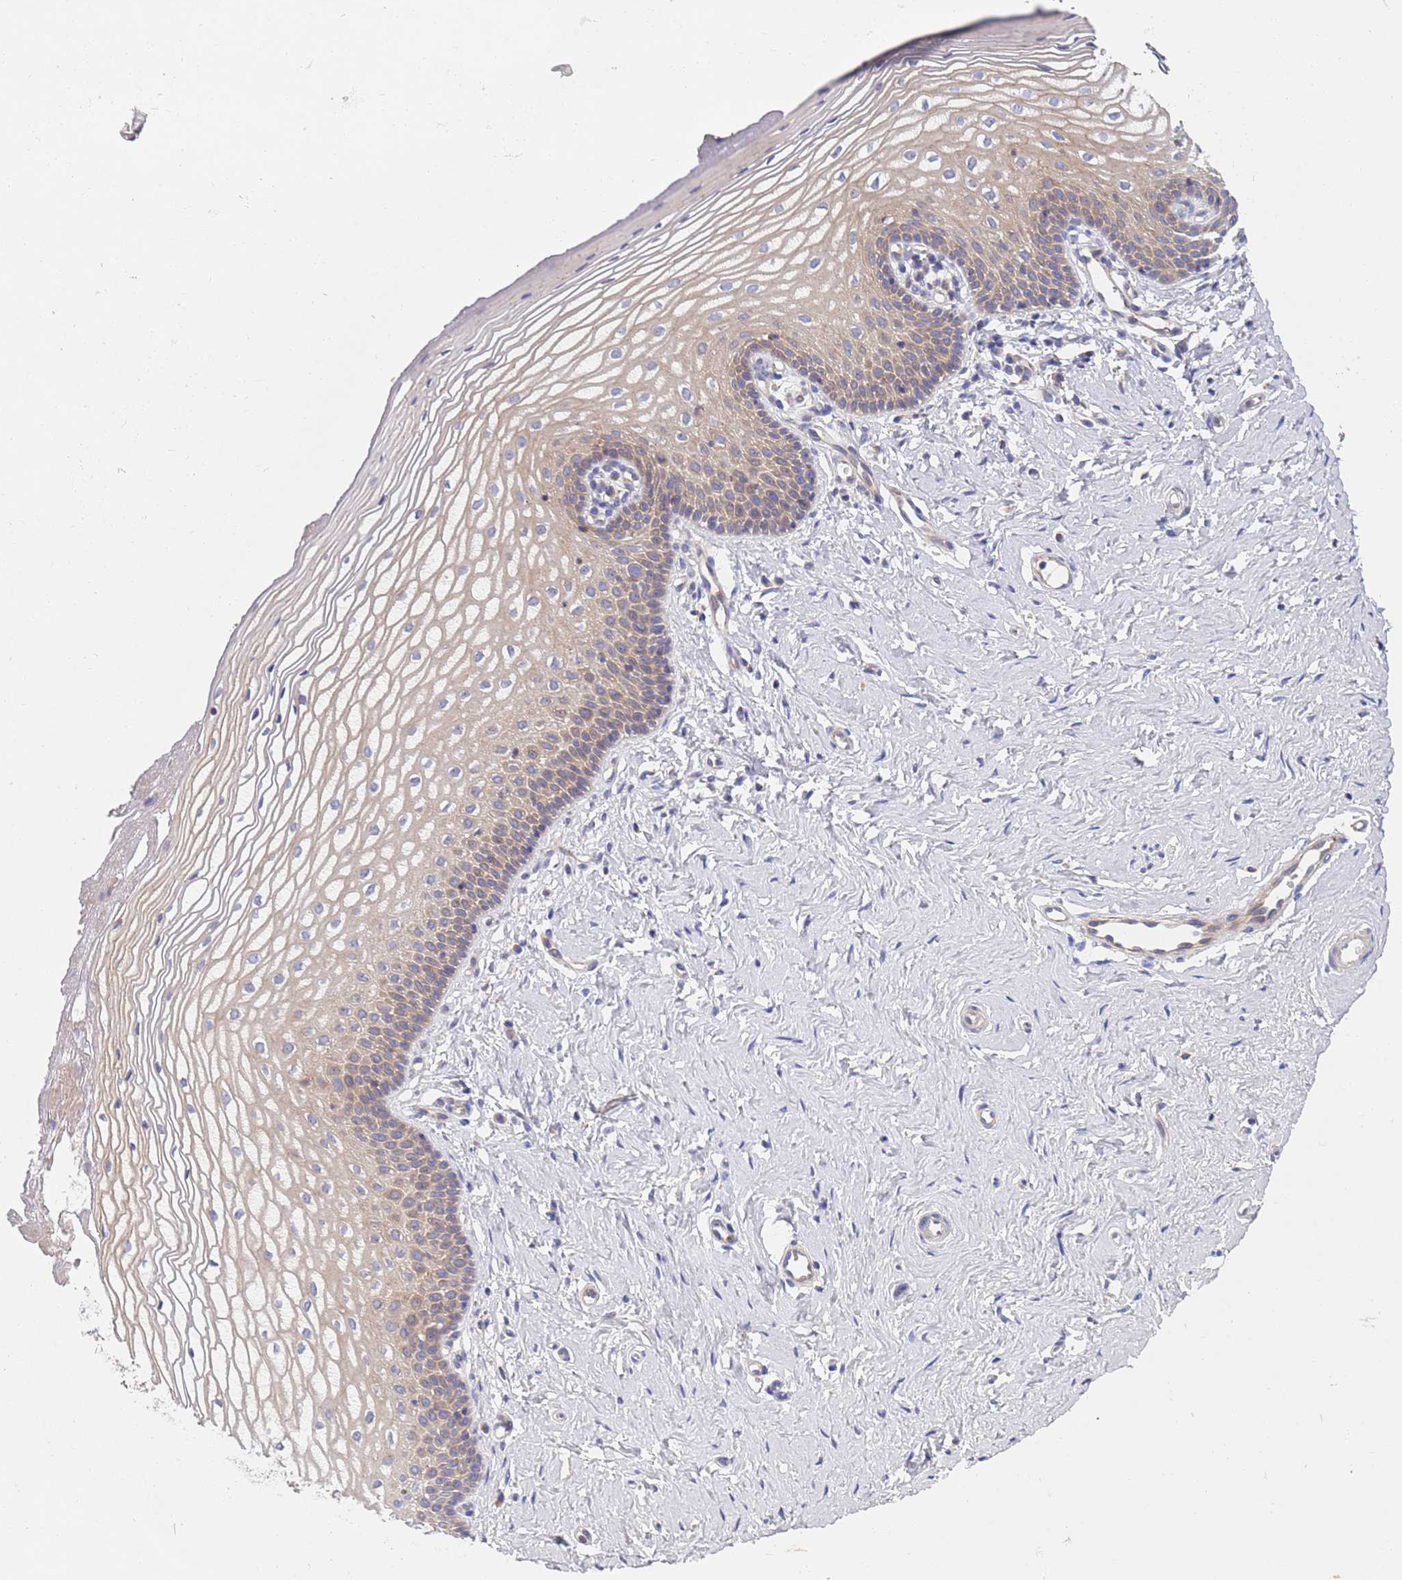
{"staining": {"intensity": "moderate", "quantity": "25%-75%", "location": "cytoplasmic/membranous"}, "tissue": "vagina", "cell_type": "Squamous epithelial cells", "image_type": "normal", "snomed": [{"axis": "morphology", "description": "Normal tissue, NOS"}, {"axis": "topography", "description": "Vagina"}], "caption": "This micrograph reveals IHC staining of unremarkable vagina, with medium moderate cytoplasmic/membranous expression in approximately 25%-75% of squamous epithelial cells.", "gene": "PWWP3A", "patient": {"sex": "female", "age": 65}}